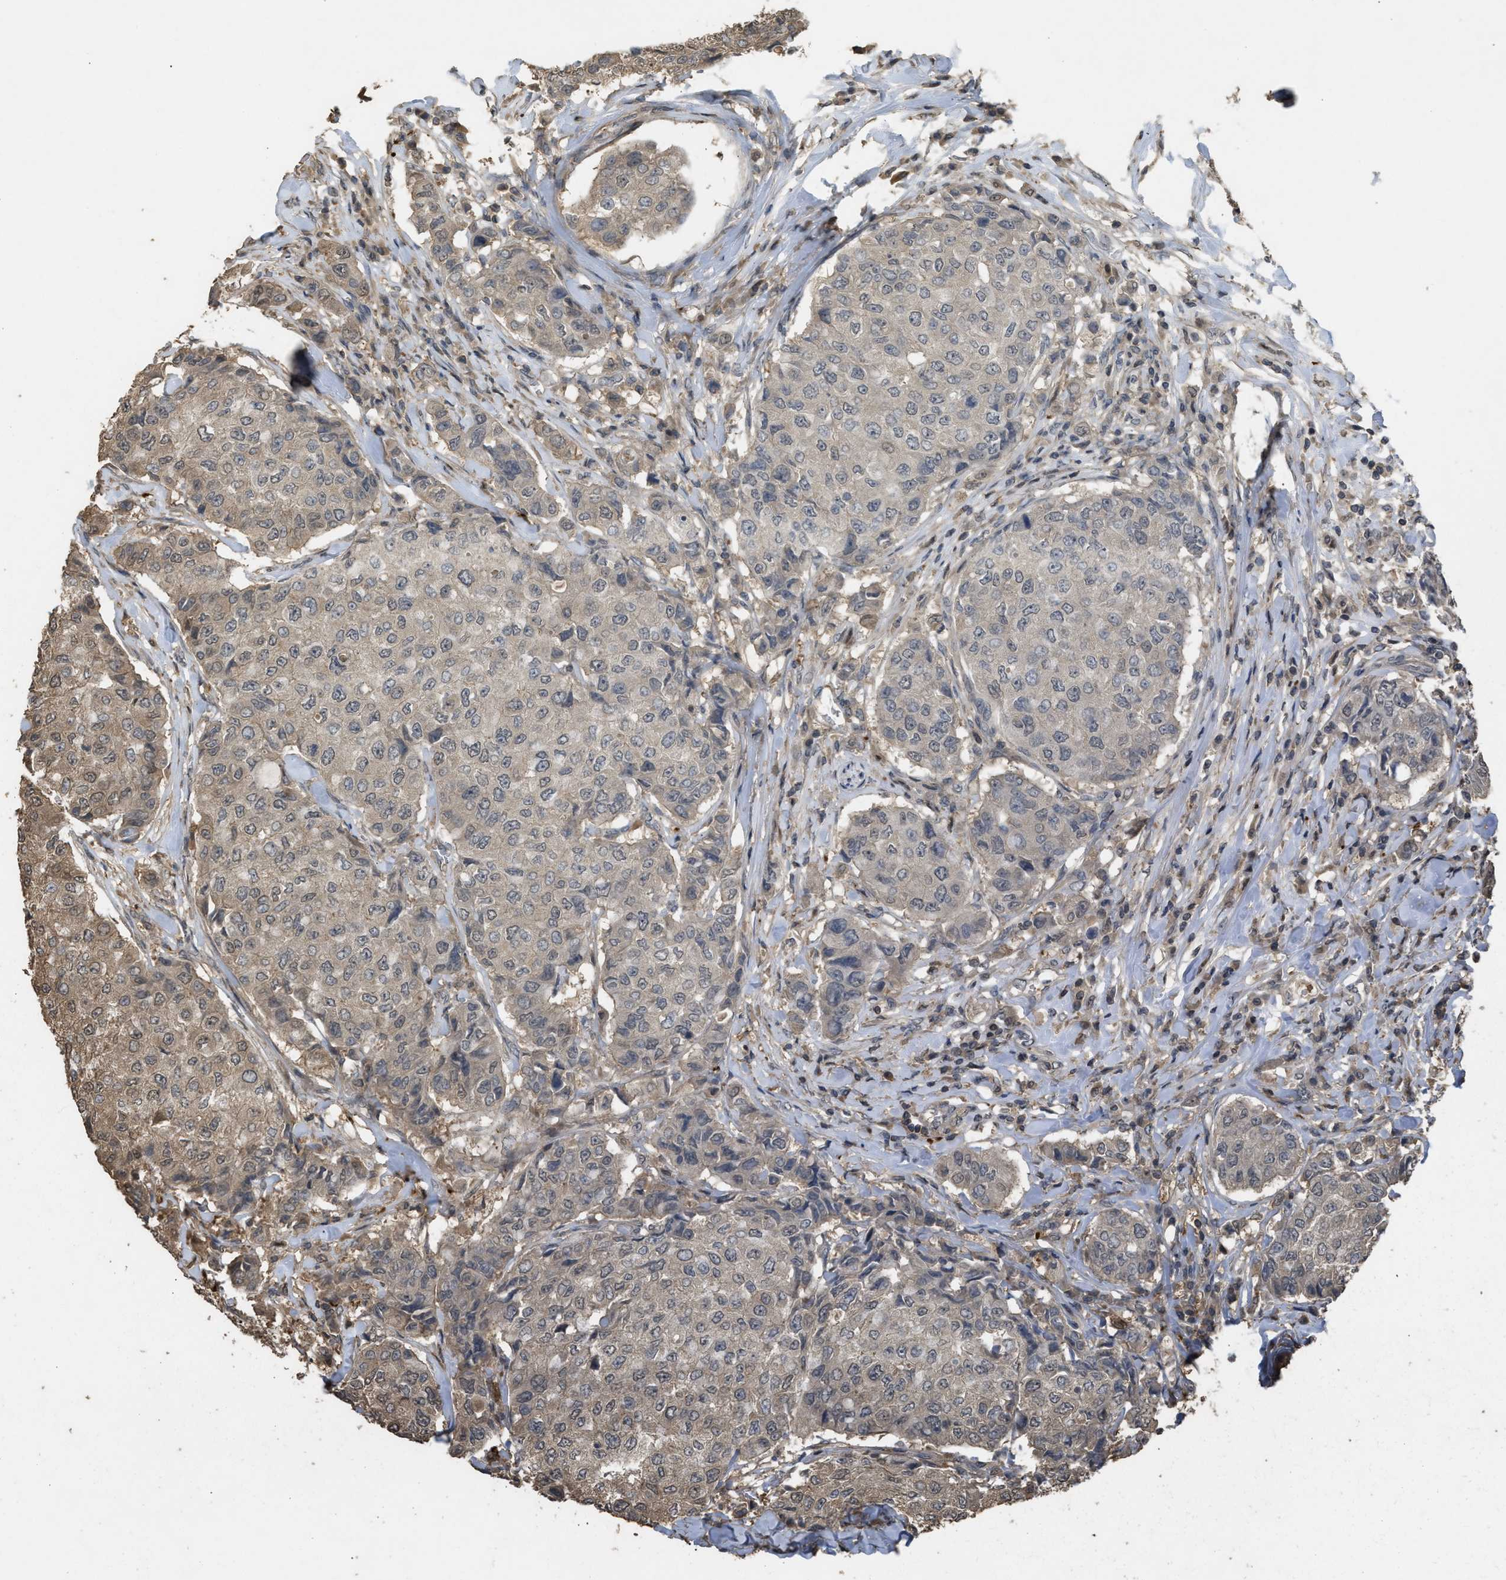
{"staining": {"intensity": "weak", "quantity": "<25%", "location": "cytoplasmic/membranous"}, "tissue": "breast cancer", "cell_type": "Tumor cells", "image_type": "cancer", "snomed": [{"axis": "morphology", "description": "Duct carcinoma"}, {"axis": "topography", "description": "Breast"}], "caption": "Tumor cells are negative for protein expression in human breast cancer.", "gene": "ARHGDIA", "patient": {"sex": "female", "age": 27}}